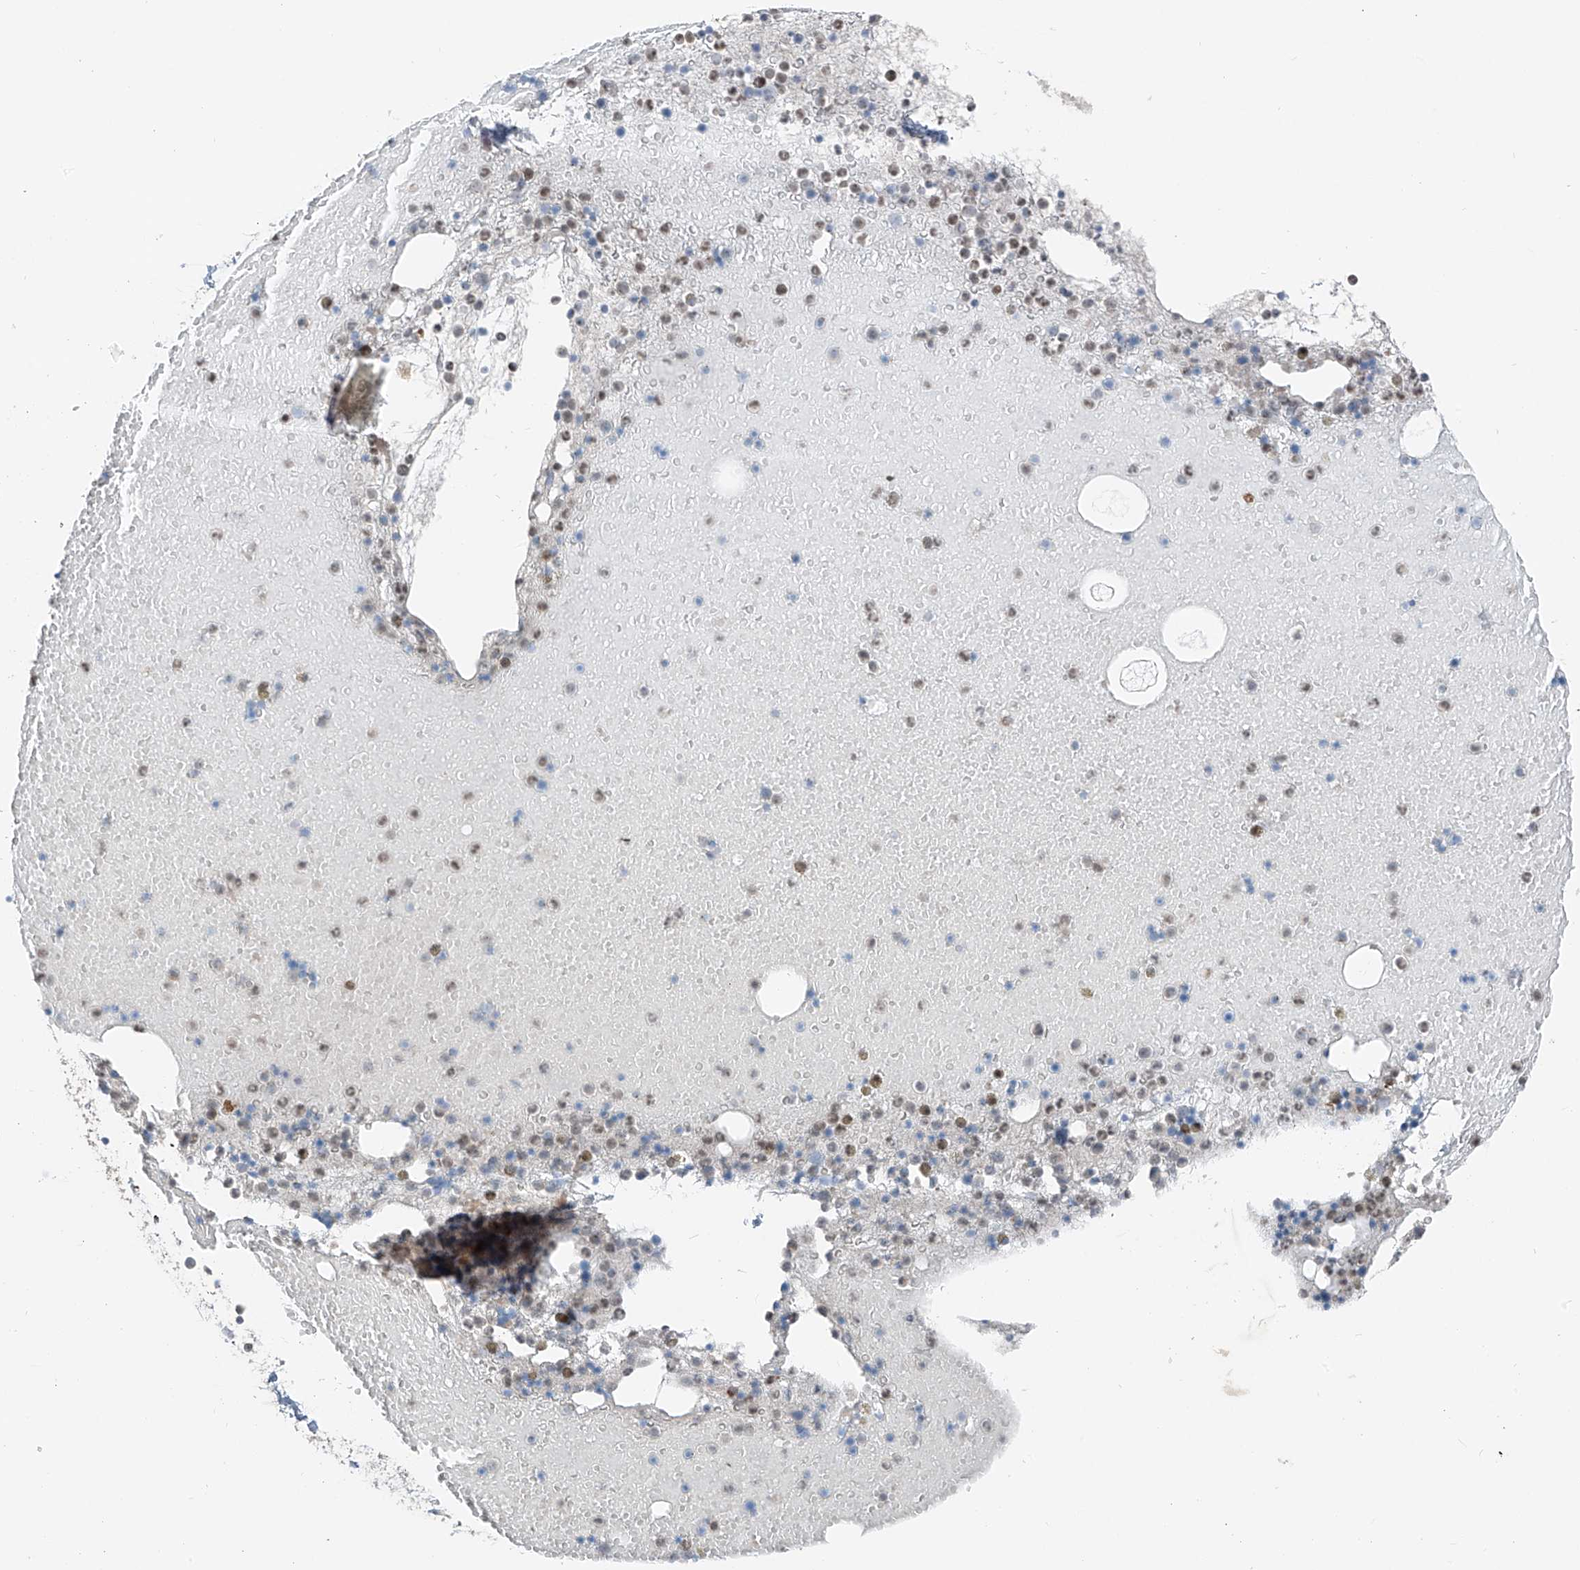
{"staining": {"intensity": "weak", "quantity": "25%-75%", "location": "nuclear"}, "tissue": "bone marrow", "cell_type": "Hematopoietic cells", "image_type": "normal", "snomed": [{"axis": "morphology", "description": "Normal tissue, NOS"}, {"axis": "topography", "description": "Bone marrow"}], "caption": "IHC of normal bone marrow demonstrates low levels of weak nuclear expression in approximately 25%-75% of hematopoietic cells.", "gene": "ERLEC1", "patient": {"sex": "male", "age": 47}}